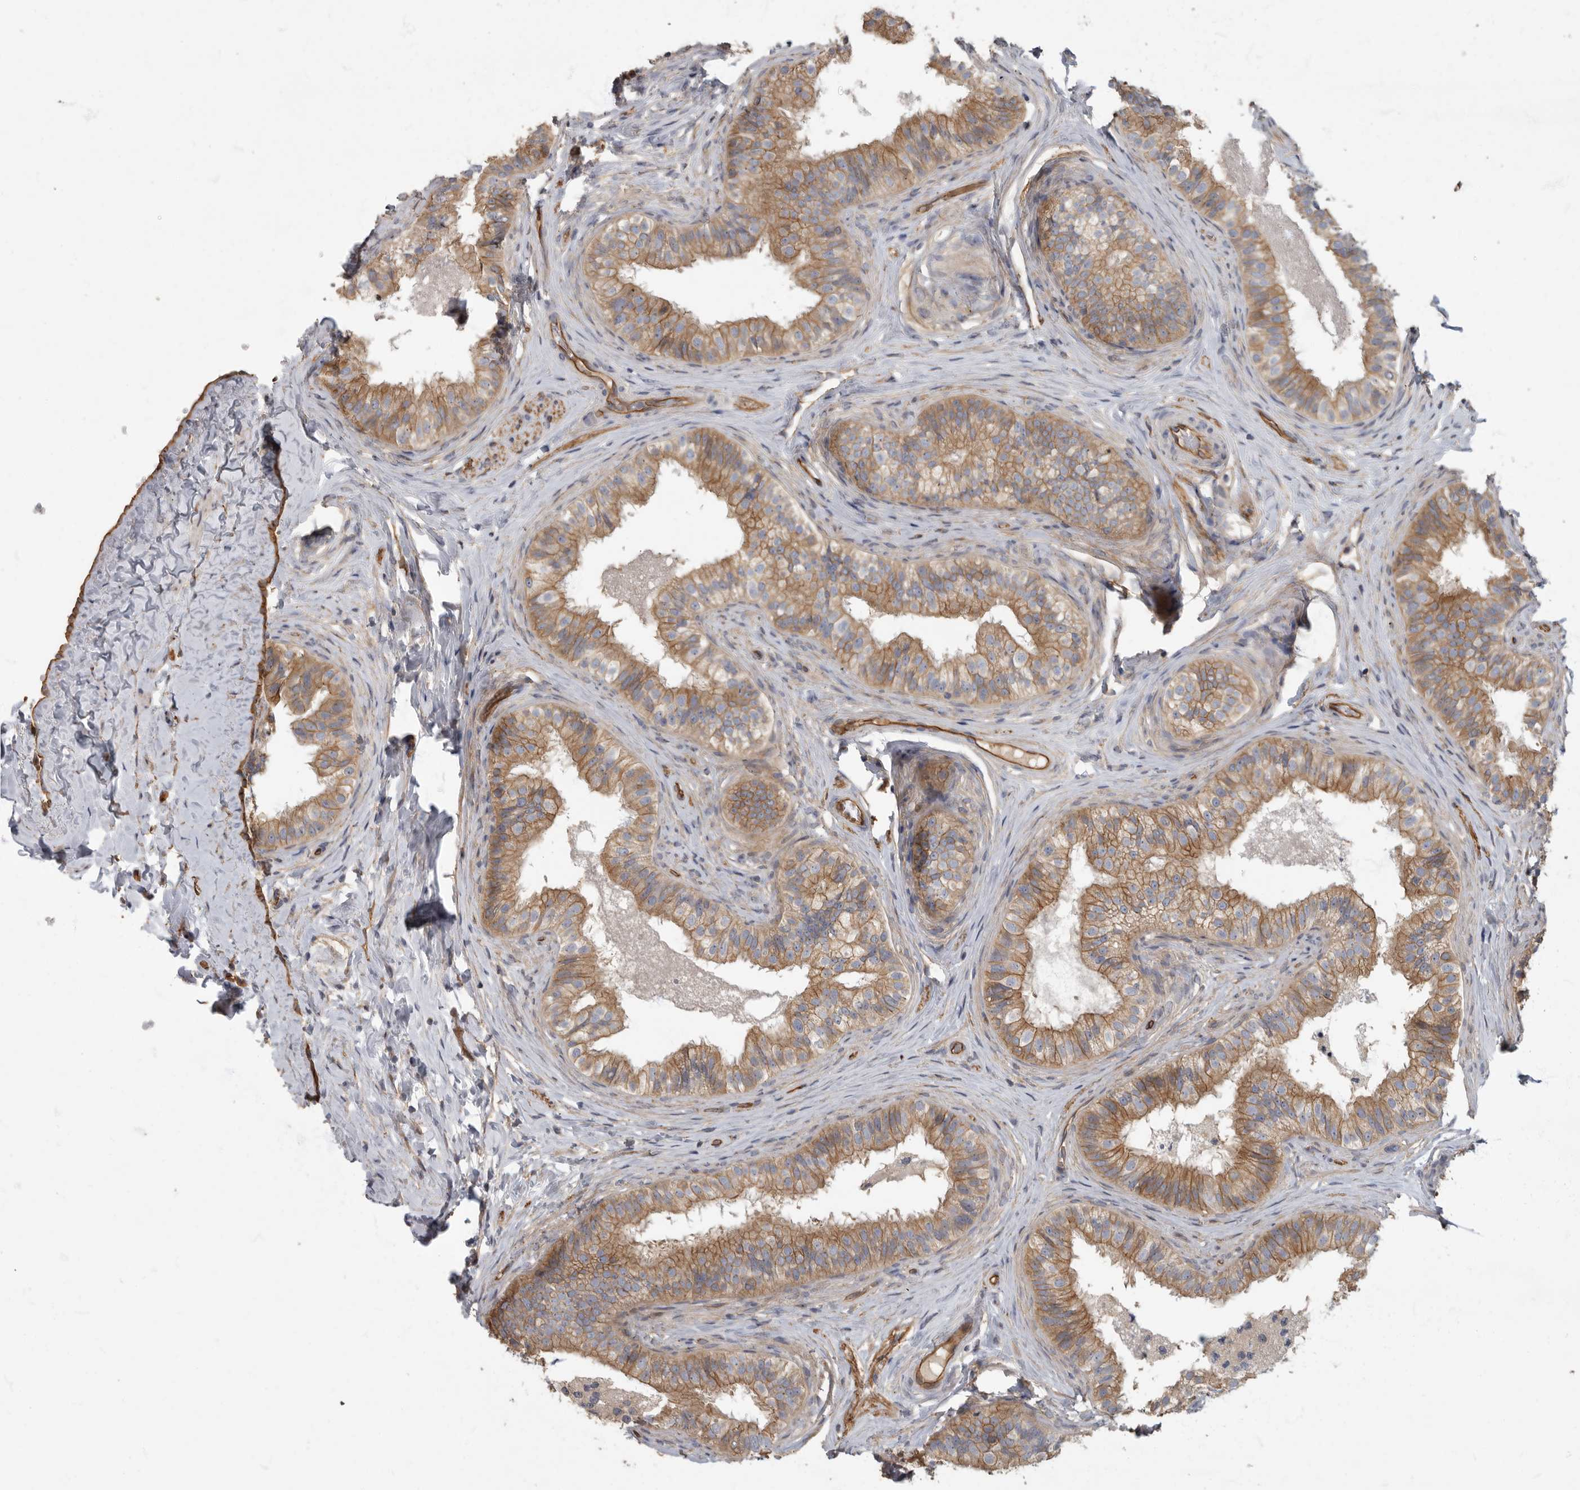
{"staining": {"intensity": "moderate", "quantity": ">75%", "location": "cytoplasmic/membranous"}, "tissue": "epididymis", "cell_type": "Glandular cells", "image_type": "normal", "snomed": [{"axis": "morphology", "description": "Normal tissue, NOS"}, {"axis": "topography", "description": "Epididymis"}], "caption": "Brown immunohistochemical staining in benign epididymis shows moderate cytoplasmic/membranous staining in about >75% of glandular cells.", "gene": "PDK1", "patient": {"sex": "male", "age": 49}}